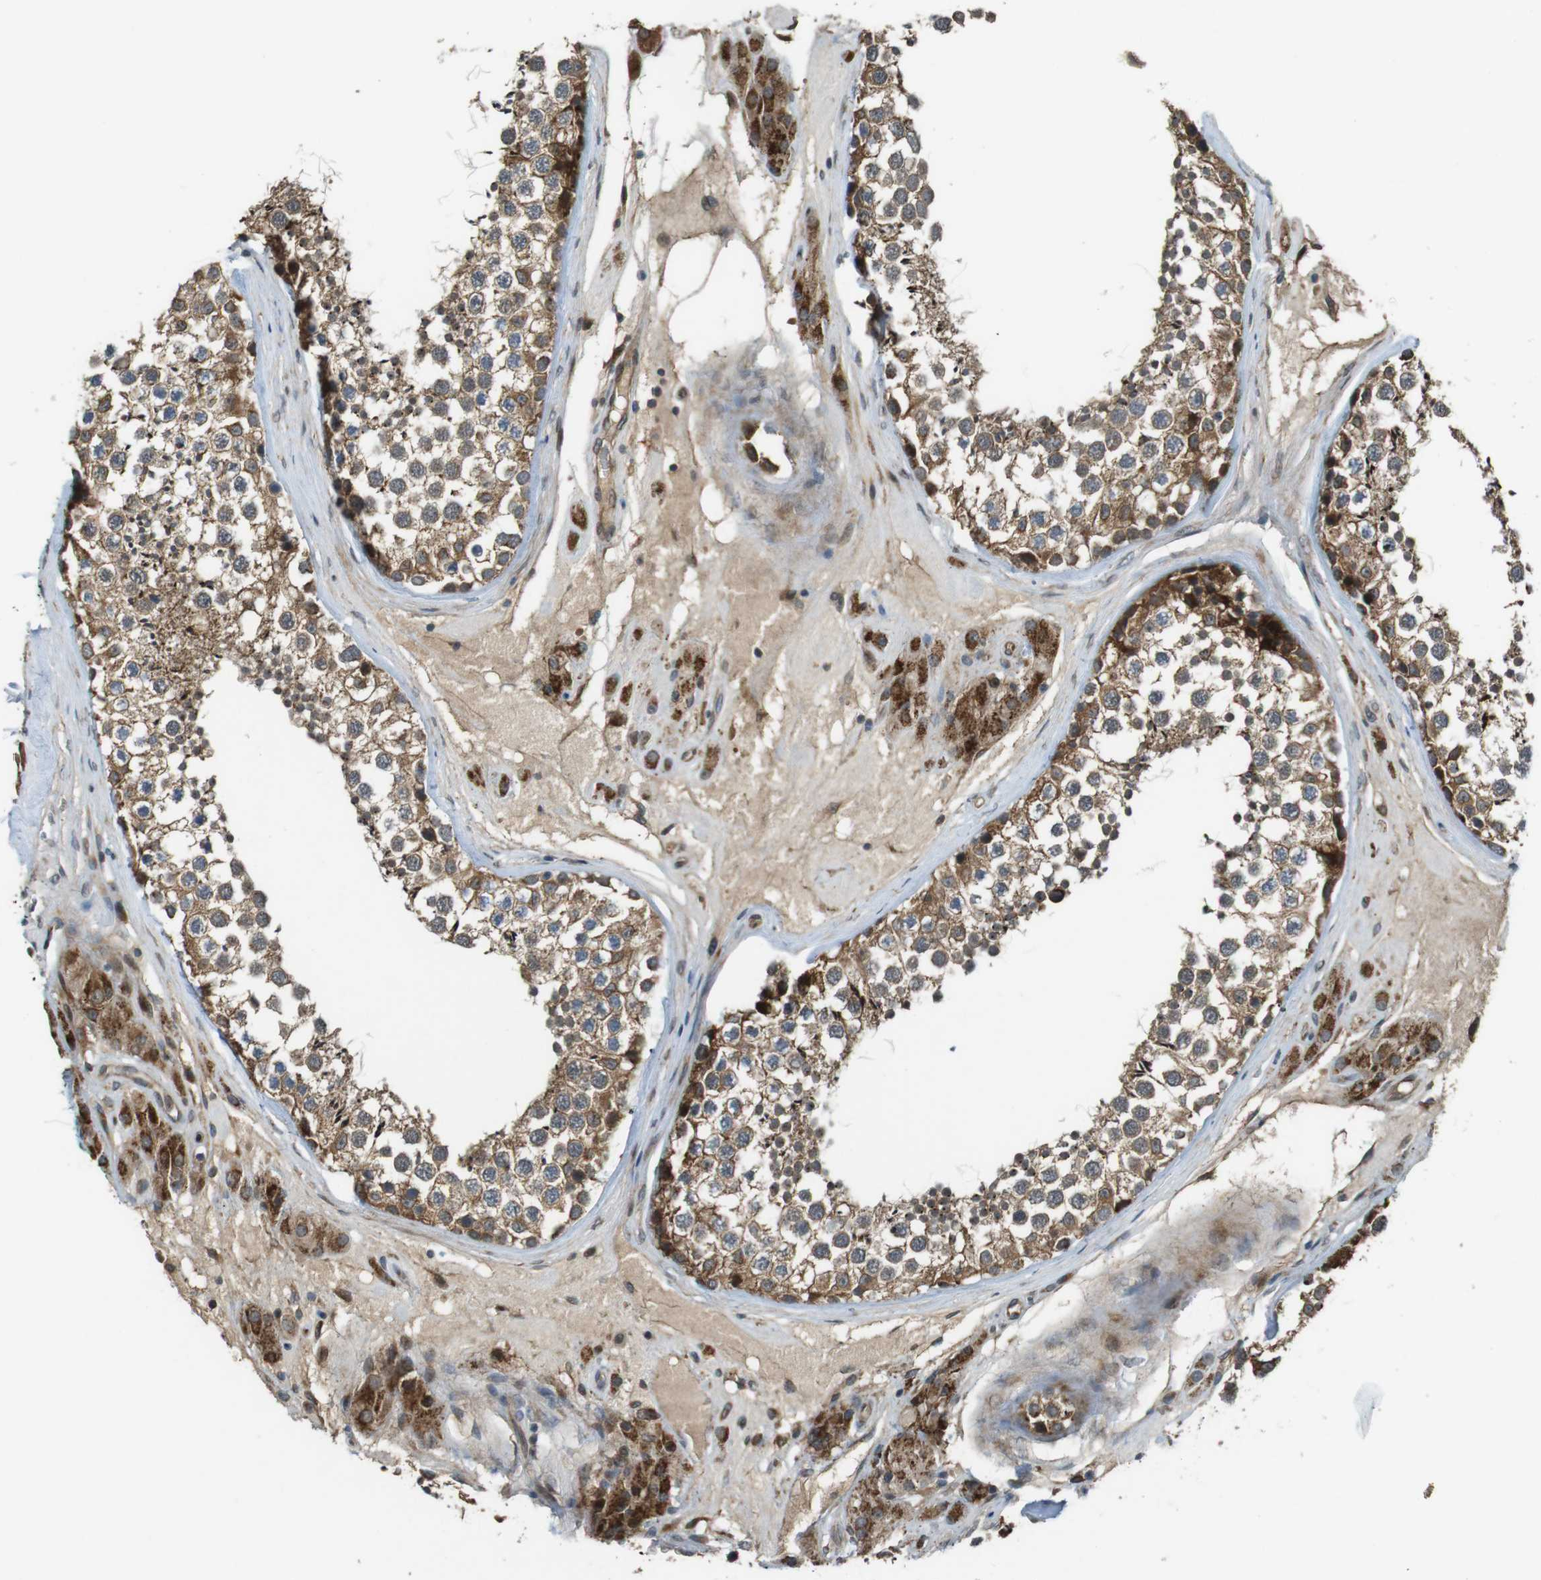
{"staining": {"intensity": "moderate", "quantity": ">75%", "location": "cytoplasmic/membranous"}, "tissue": "testis", "cell_type": "Cells in seminiferous ducts", "image_type": "normal", "snomed": [{"axis": "morphology", "description": "Normal tissue, NOS"}, {"axis": "topography", "description": "Testis"}], "caption": "Immunohistochemistry (IHC) photomicrograph of benign testis: testis stained using IHC shows medium levels of moderate protein expression localized specifically in the cytoplasmic/membranous of cells in seminiferous ducts, appearing as a cytoplasmic/membranous brown color.", "gene": "IFFO2", "patient": {"sex": "male", "age": 46}}